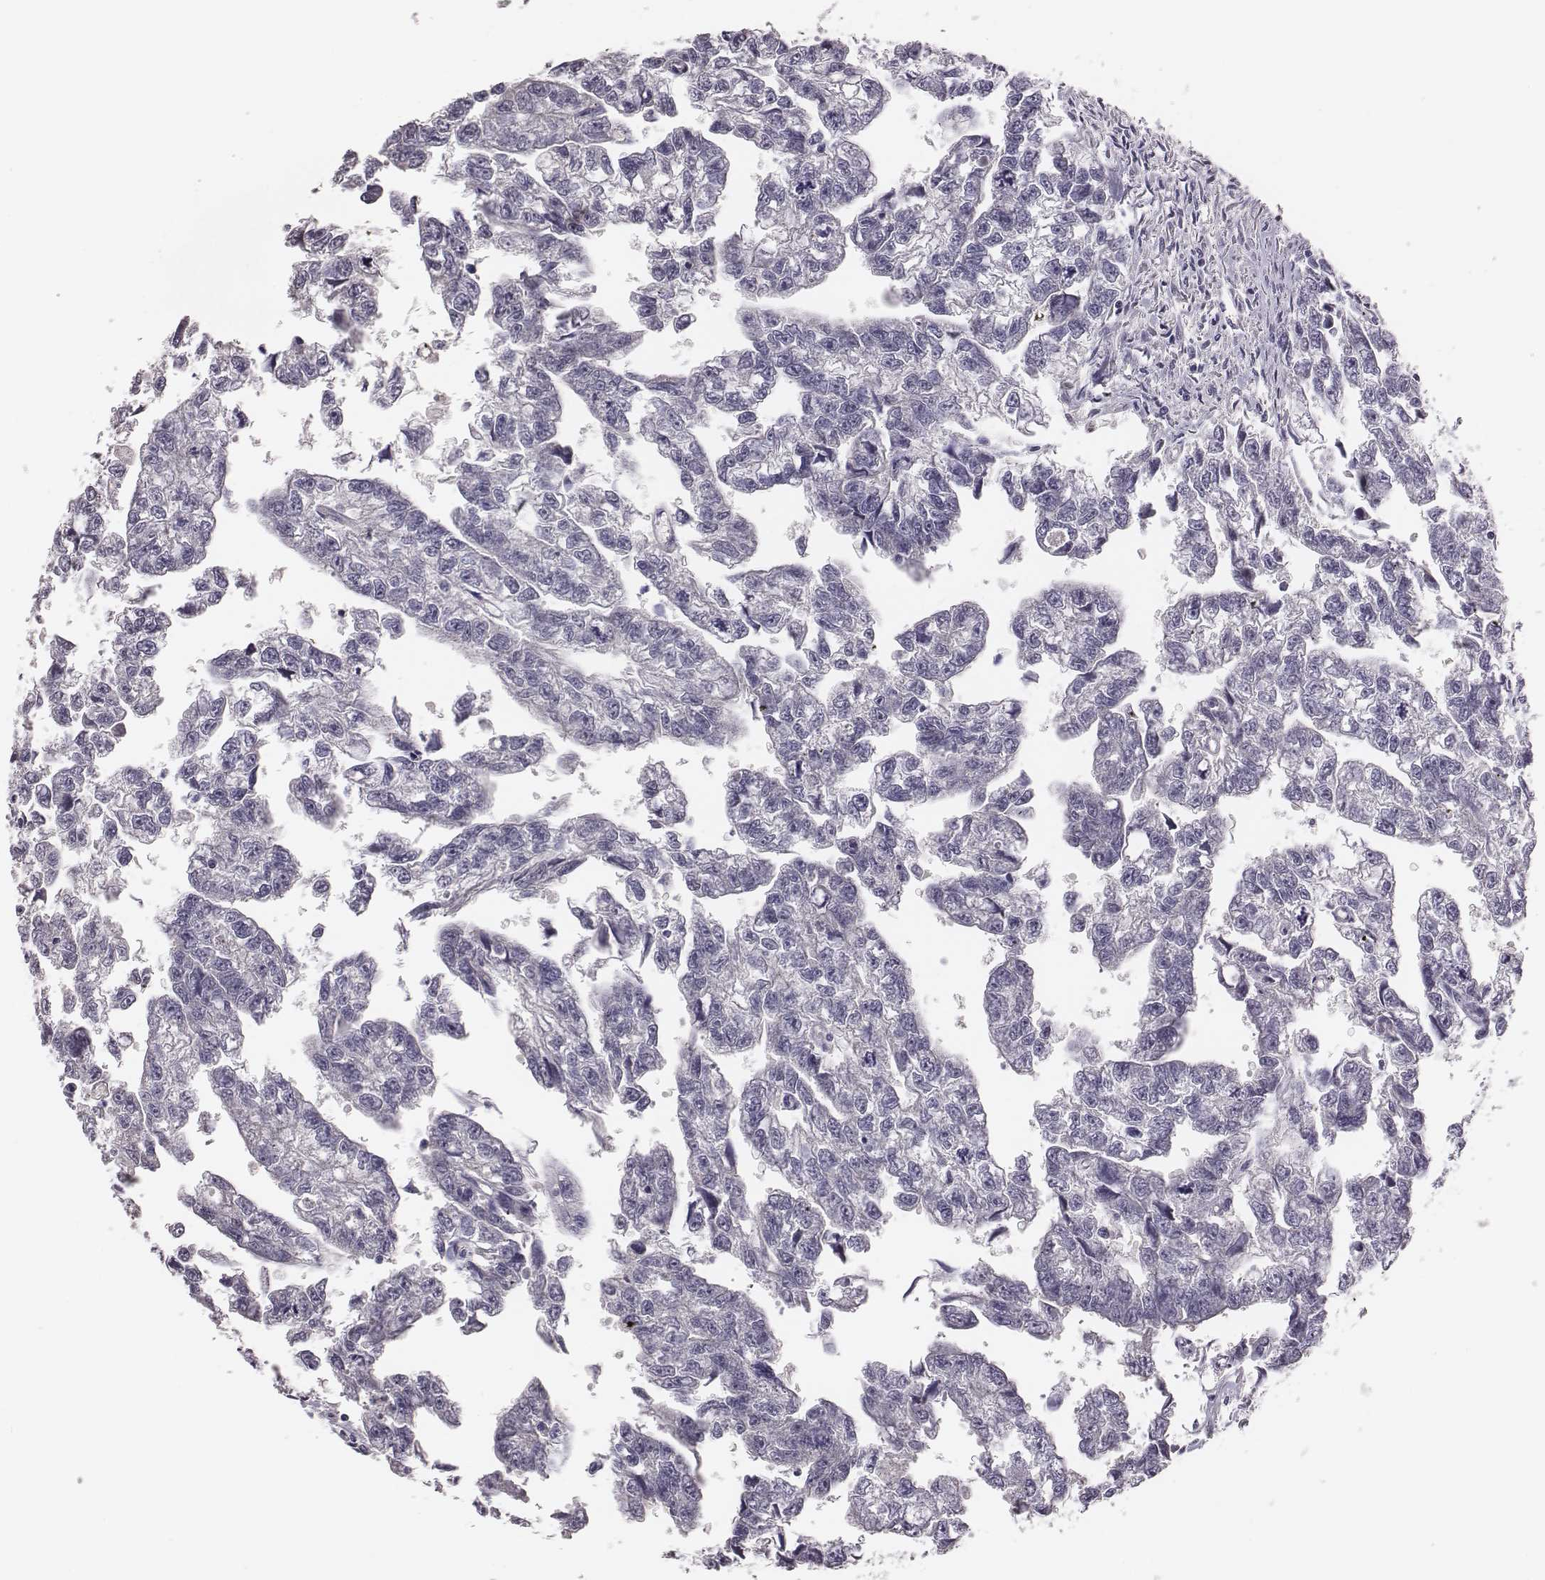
{"staining": {"intensity": "negative", "quantity": "none", "location": "none"}, "tissue": "testis cancer", "cell_type": "Tumor cells", "image_type": "cancer", "snomed": [{"axis": "morphology", "description": "Carcinoma, Embryonal, NOS"}, {"axis": "morphology", "description": "Teratoma, malignant, NOS"}, {"axis": "topography", "description": "Testis"}], "caption": "DAB immunohistochemical staining of embryonal carcinoma (testis) demonstrates no significant positivity in tumor cells.", "gene": "EN1", "patient": {"sex": "male", "age": 44}}